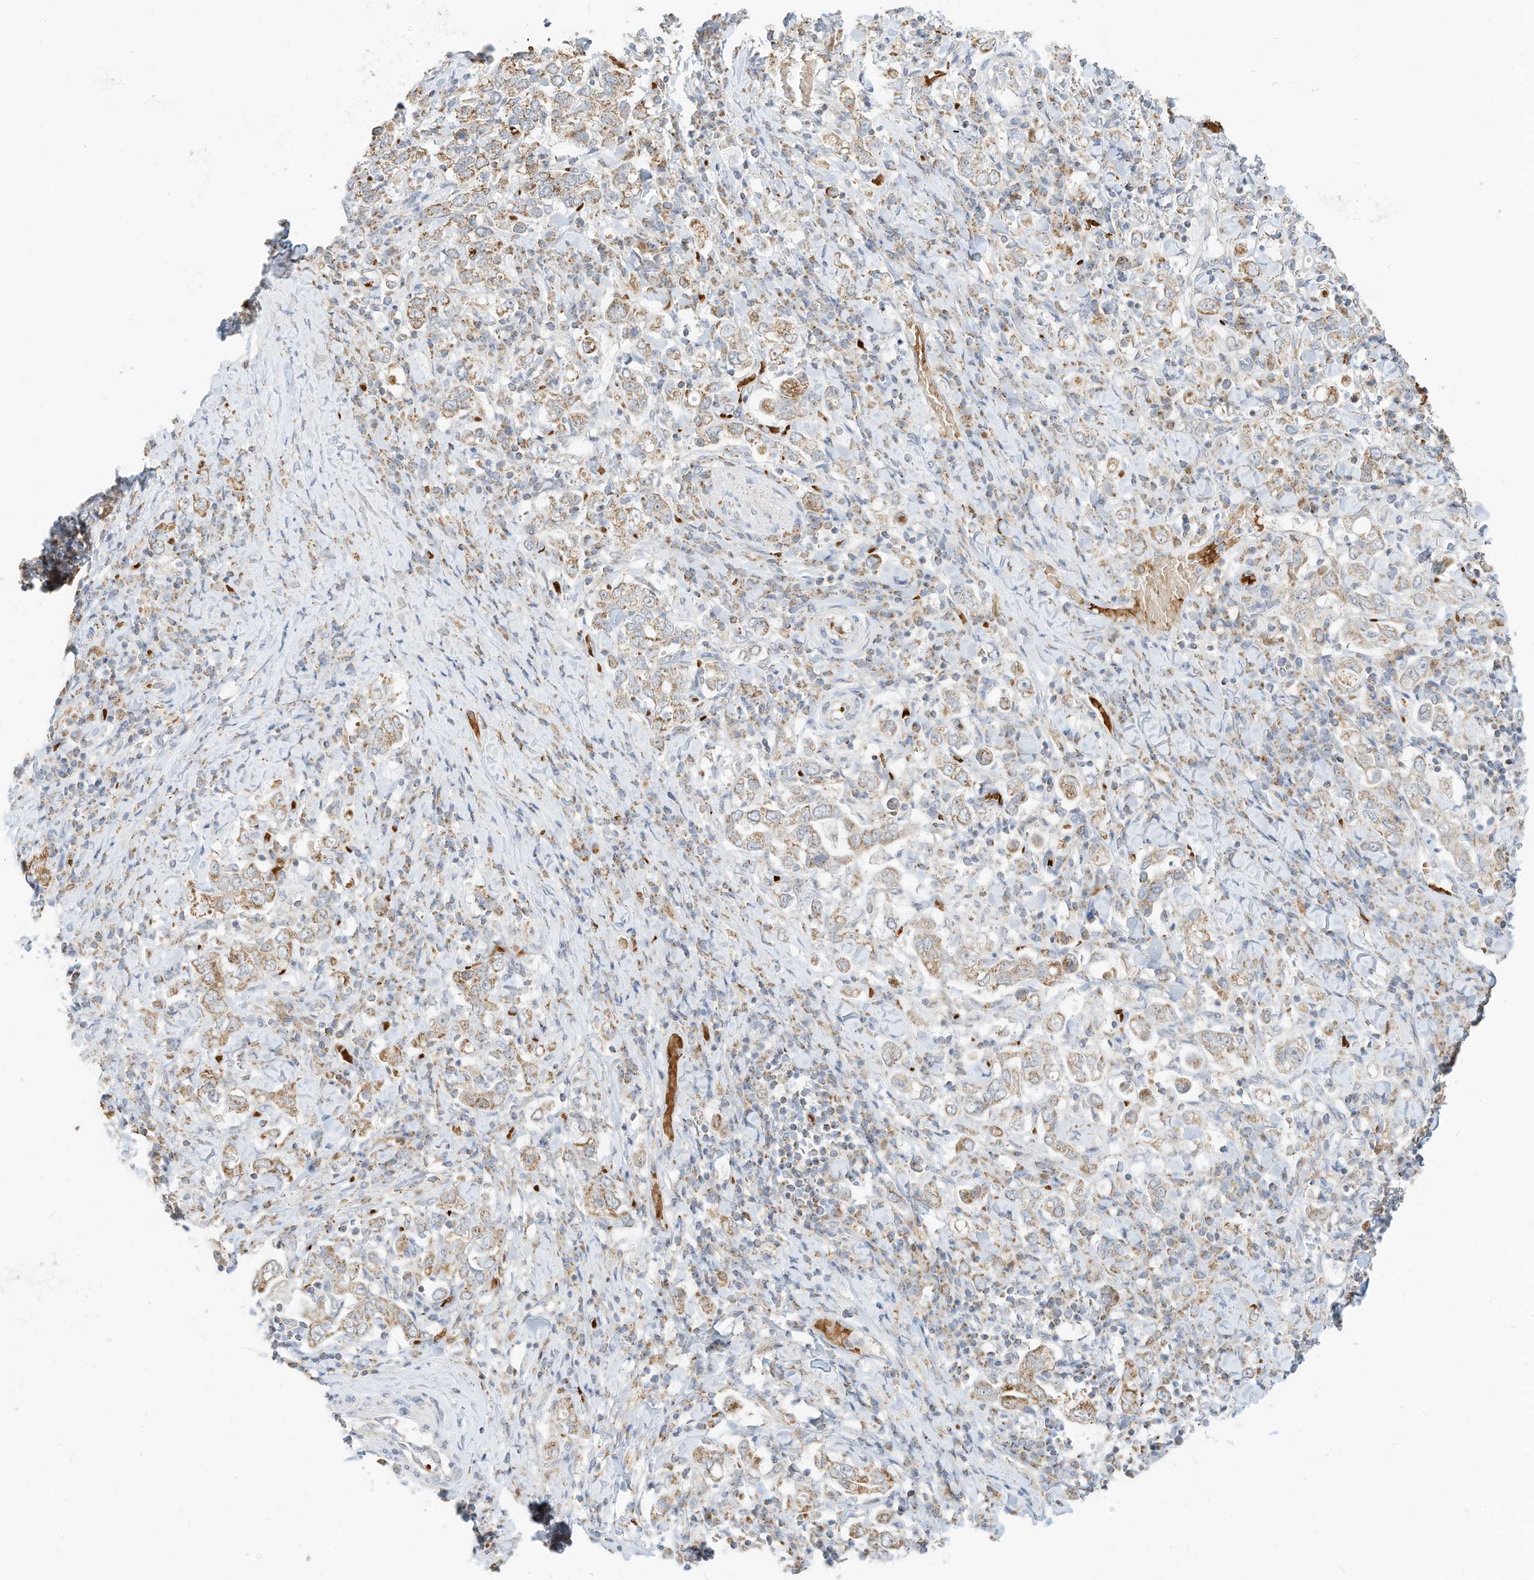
{"staining": {"intensity": "moderate", "quantity": "25%-75%", "location": "cytoplasmic/membranous"}, "tissue": "stomach cancer", "cell_type": "Tumor cells", "image_type": "cancer", "snomed": [{"axis": "morphology", "description": "Adenocarcinoma, NOS"}, {"axis": "topography", "description": "Stomach, upper"}], "caption": "Immunohistochemical staining of human stomach cancer demonstrates medium levels of moderate cytoplasmic/membranous protein positivity in approximately 25%-75% of tumor cells.", "gene": "MTUS2", "patient": {"sex": "male", "age": 62}}